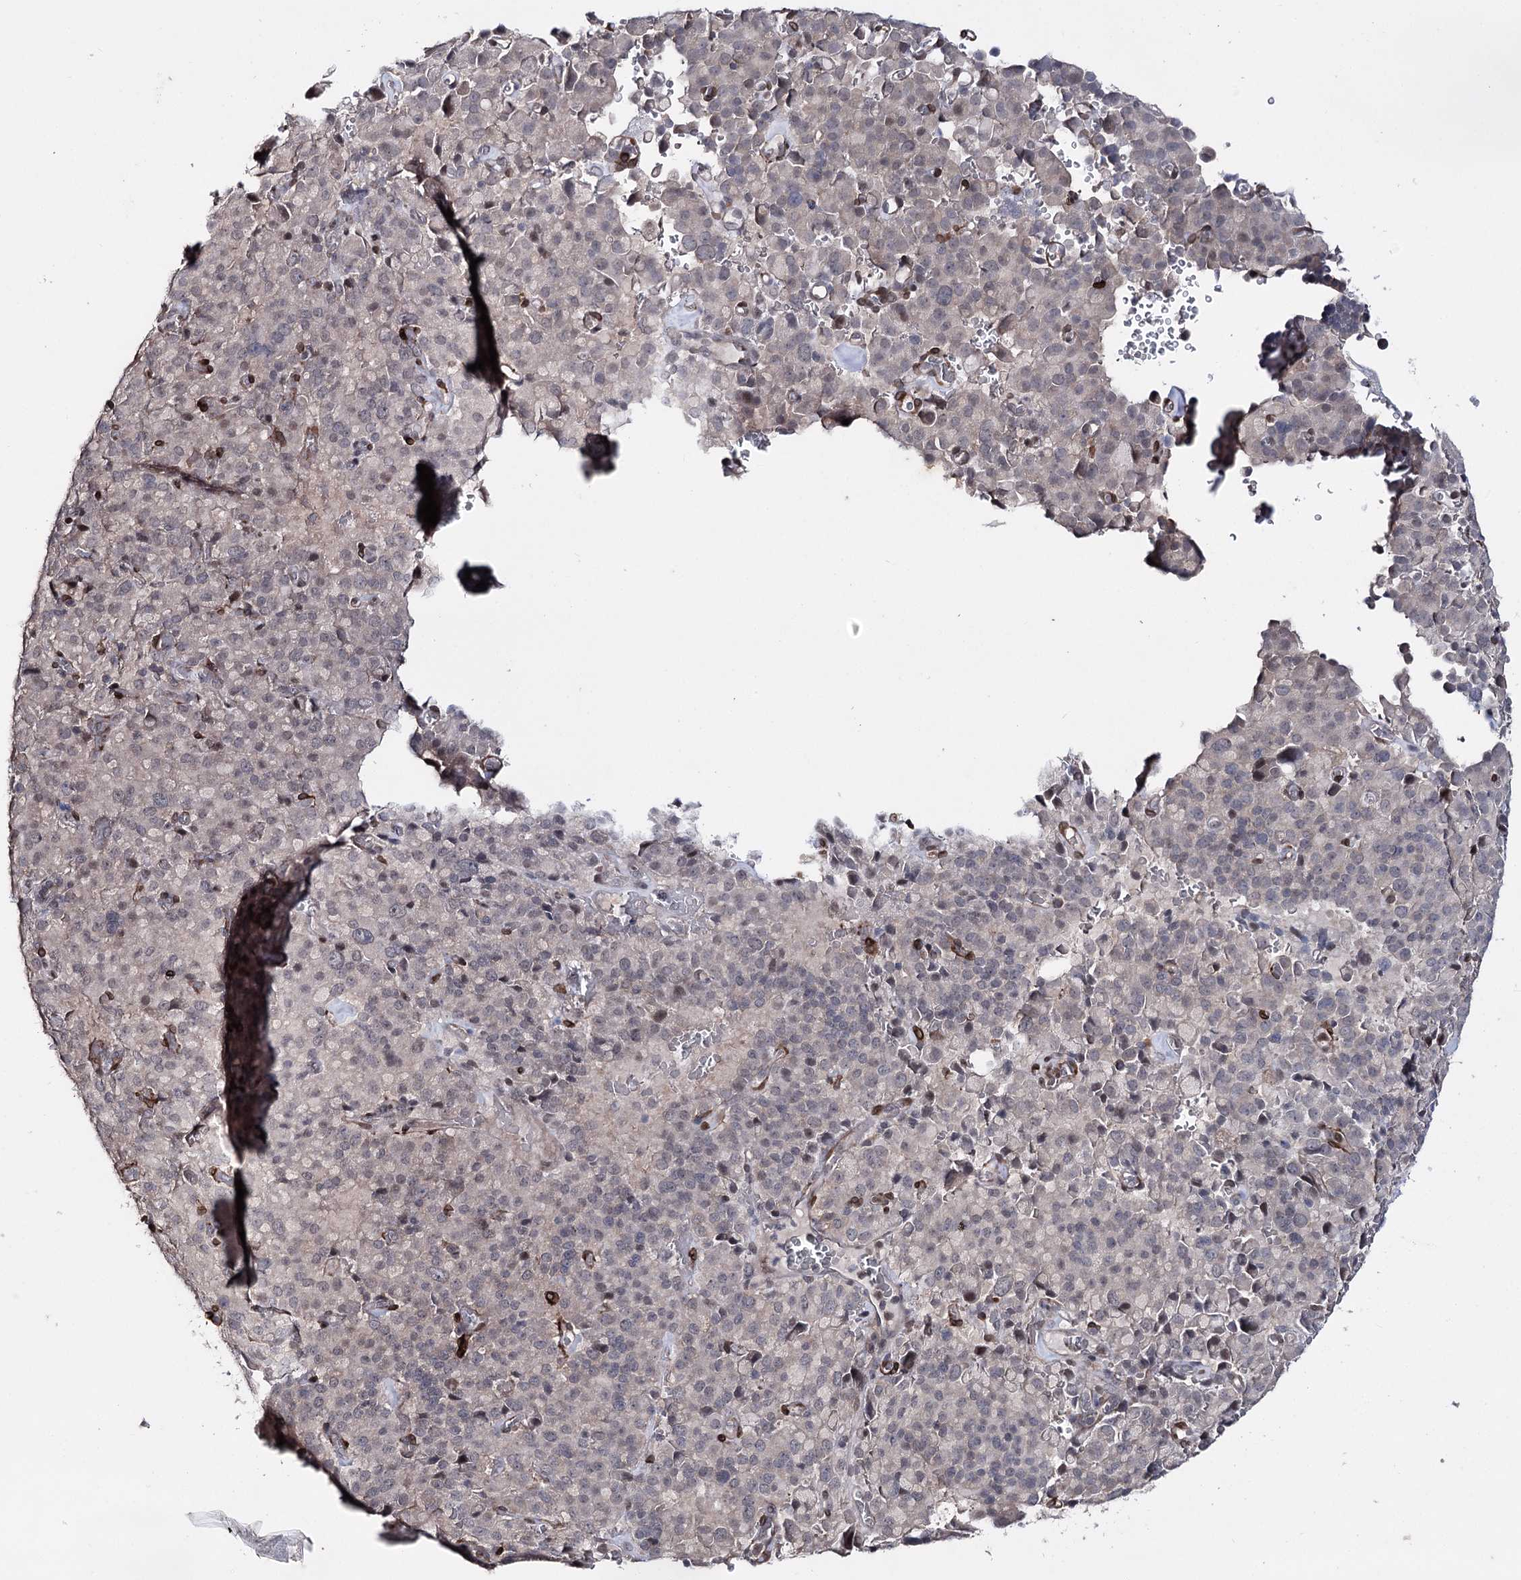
{"staining": {"intensity": "negative", "quantity": "none", "location": "none"}, "tissue": "pancreatic cancer", "cell_type": "Tumor cells", "image_type": "cancer", "snomed": [{"axis": "morphology", "description": "Adenocarcinoma, NOS"}, {"axis": "topography", "description": "Pancreas"}], "caption": "Tumor cells show no significant protein positivity in pancreatic cancer (adenocarcinoma).", "gene": "HSD11B2", "patient": {"sex": "male", "age": 65}}